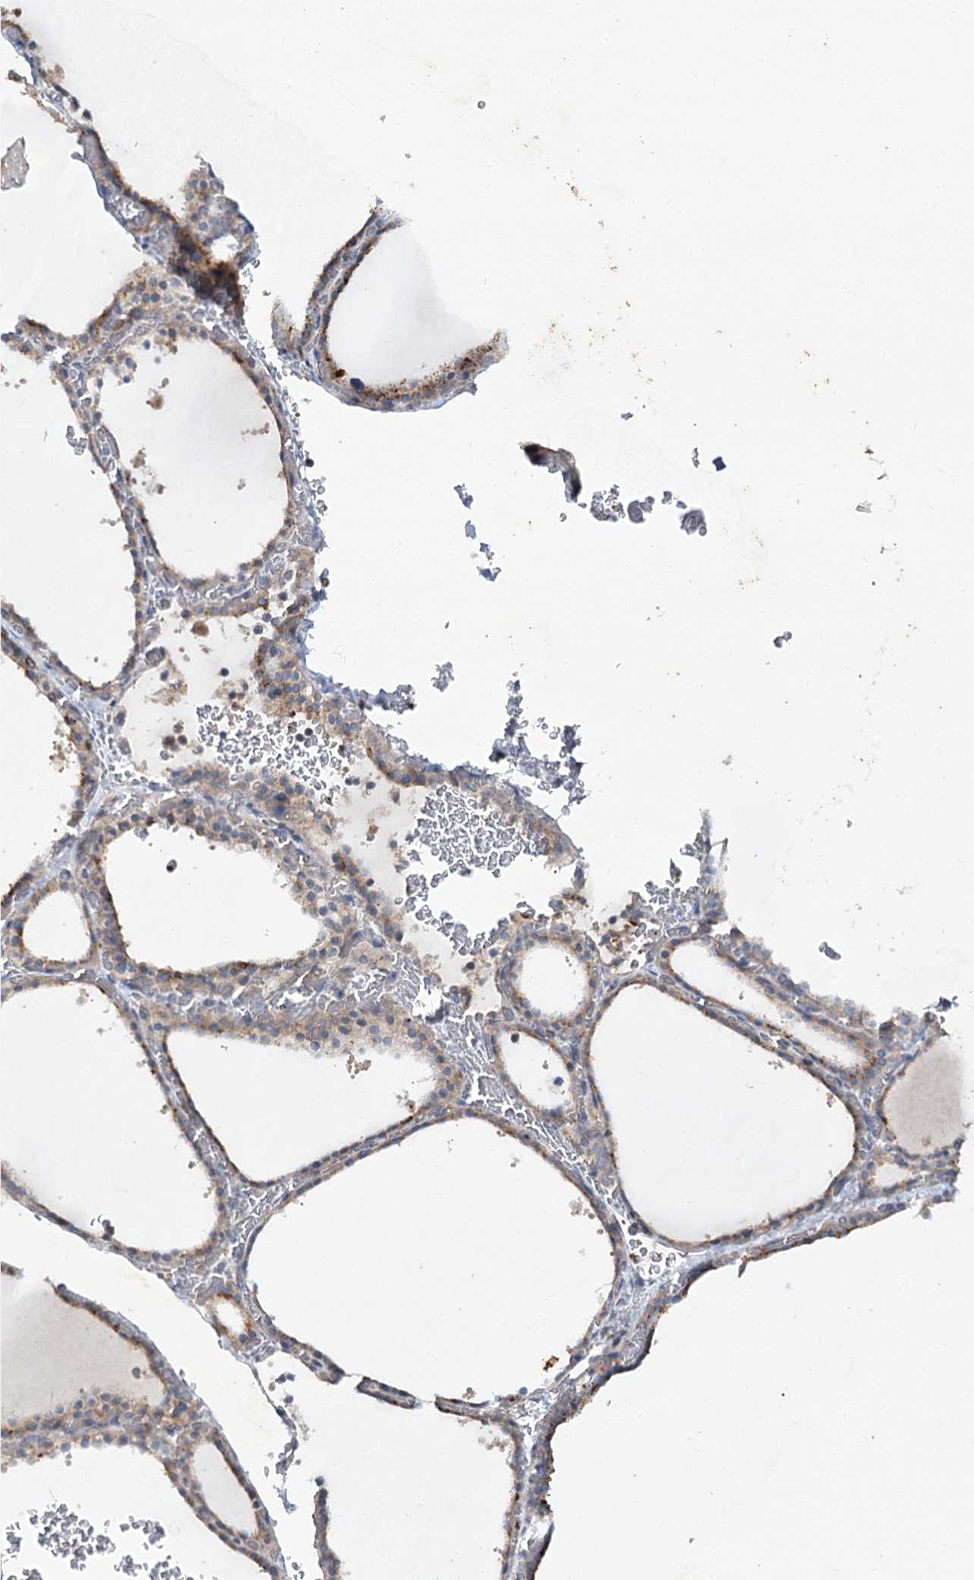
{"staining": {"intensity": "weak", "quantity": ">75%", "location": "cytoplasmic/membranous"}, "tissue": "thyroid gland", "cell_type": "Glandular cells", "image_type": "normal", "snomed": [{"axis": "morphology", "description": "Normal tissue, NOS"}, {"axis": "topography", "description": "Thyroid gland"}], "caption": "DAB (3,3'-diaminobenzidine) immunohistochemical staining of unremarkable human thyroid gland shows weak cytoplasmic/membranous protein staining in approximately >75% of glandular cells.", "gene": "KIAA0825", "patient": {"sex": "female", "age": 39}}